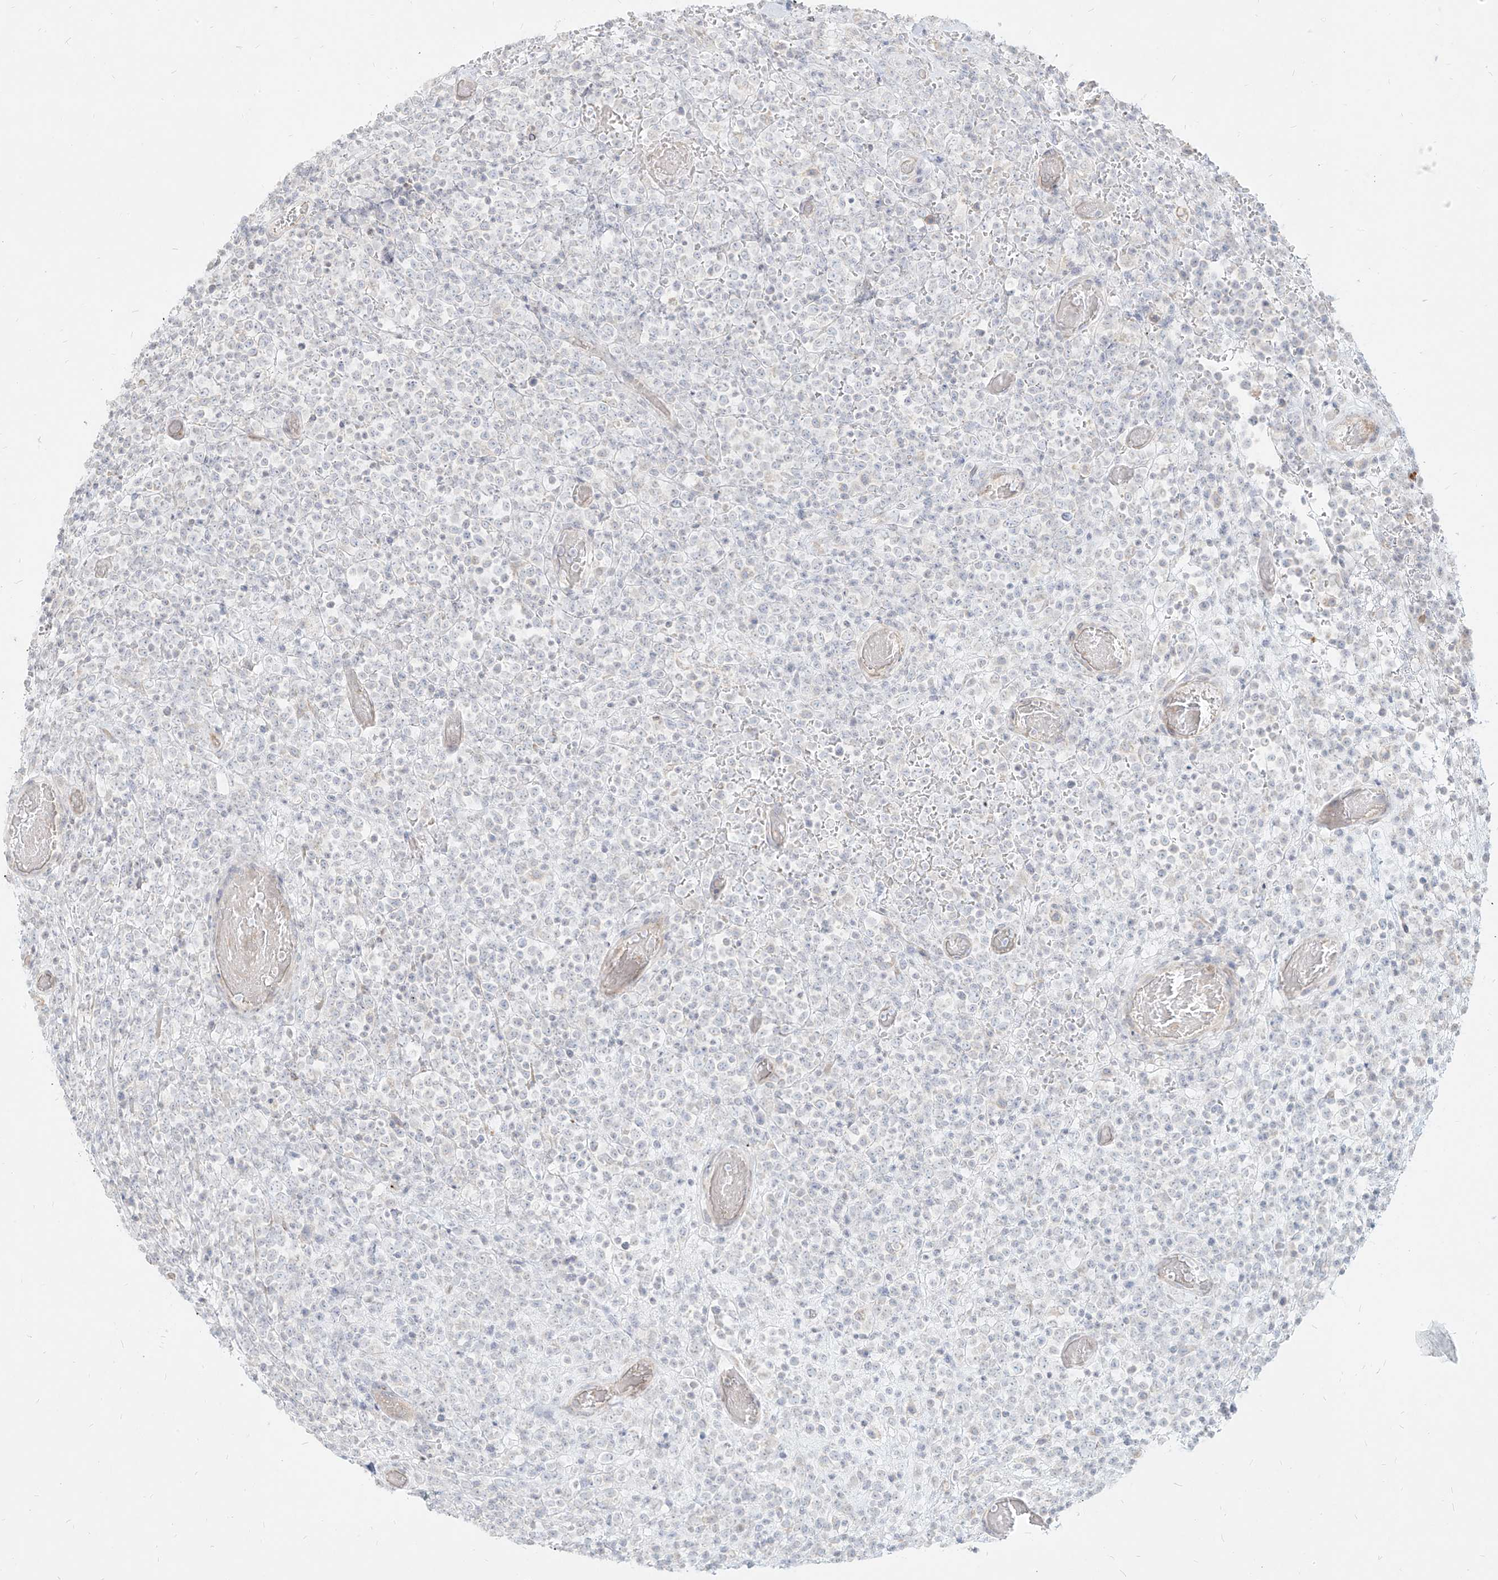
{"staining": {"intensity": "negative", "quantity": "none", "location": "none"}, "tissue": "lymphoma", "cell_type": "Tumor cells", "image_type": "cancer", "snomed": [{"axis": "morphology", "description": "Malignant lymphoma, non-Hodgkin's type, High grade"}, {"axis": "topography", "description": "Colon"}], "caption": "IHC of human malignant lymphoma, non-Hodgkin's type (high-grade) shows no expression in tumor cells.", "gene": "ITPKB", "patient": {"sex": "female", "age": 53}}